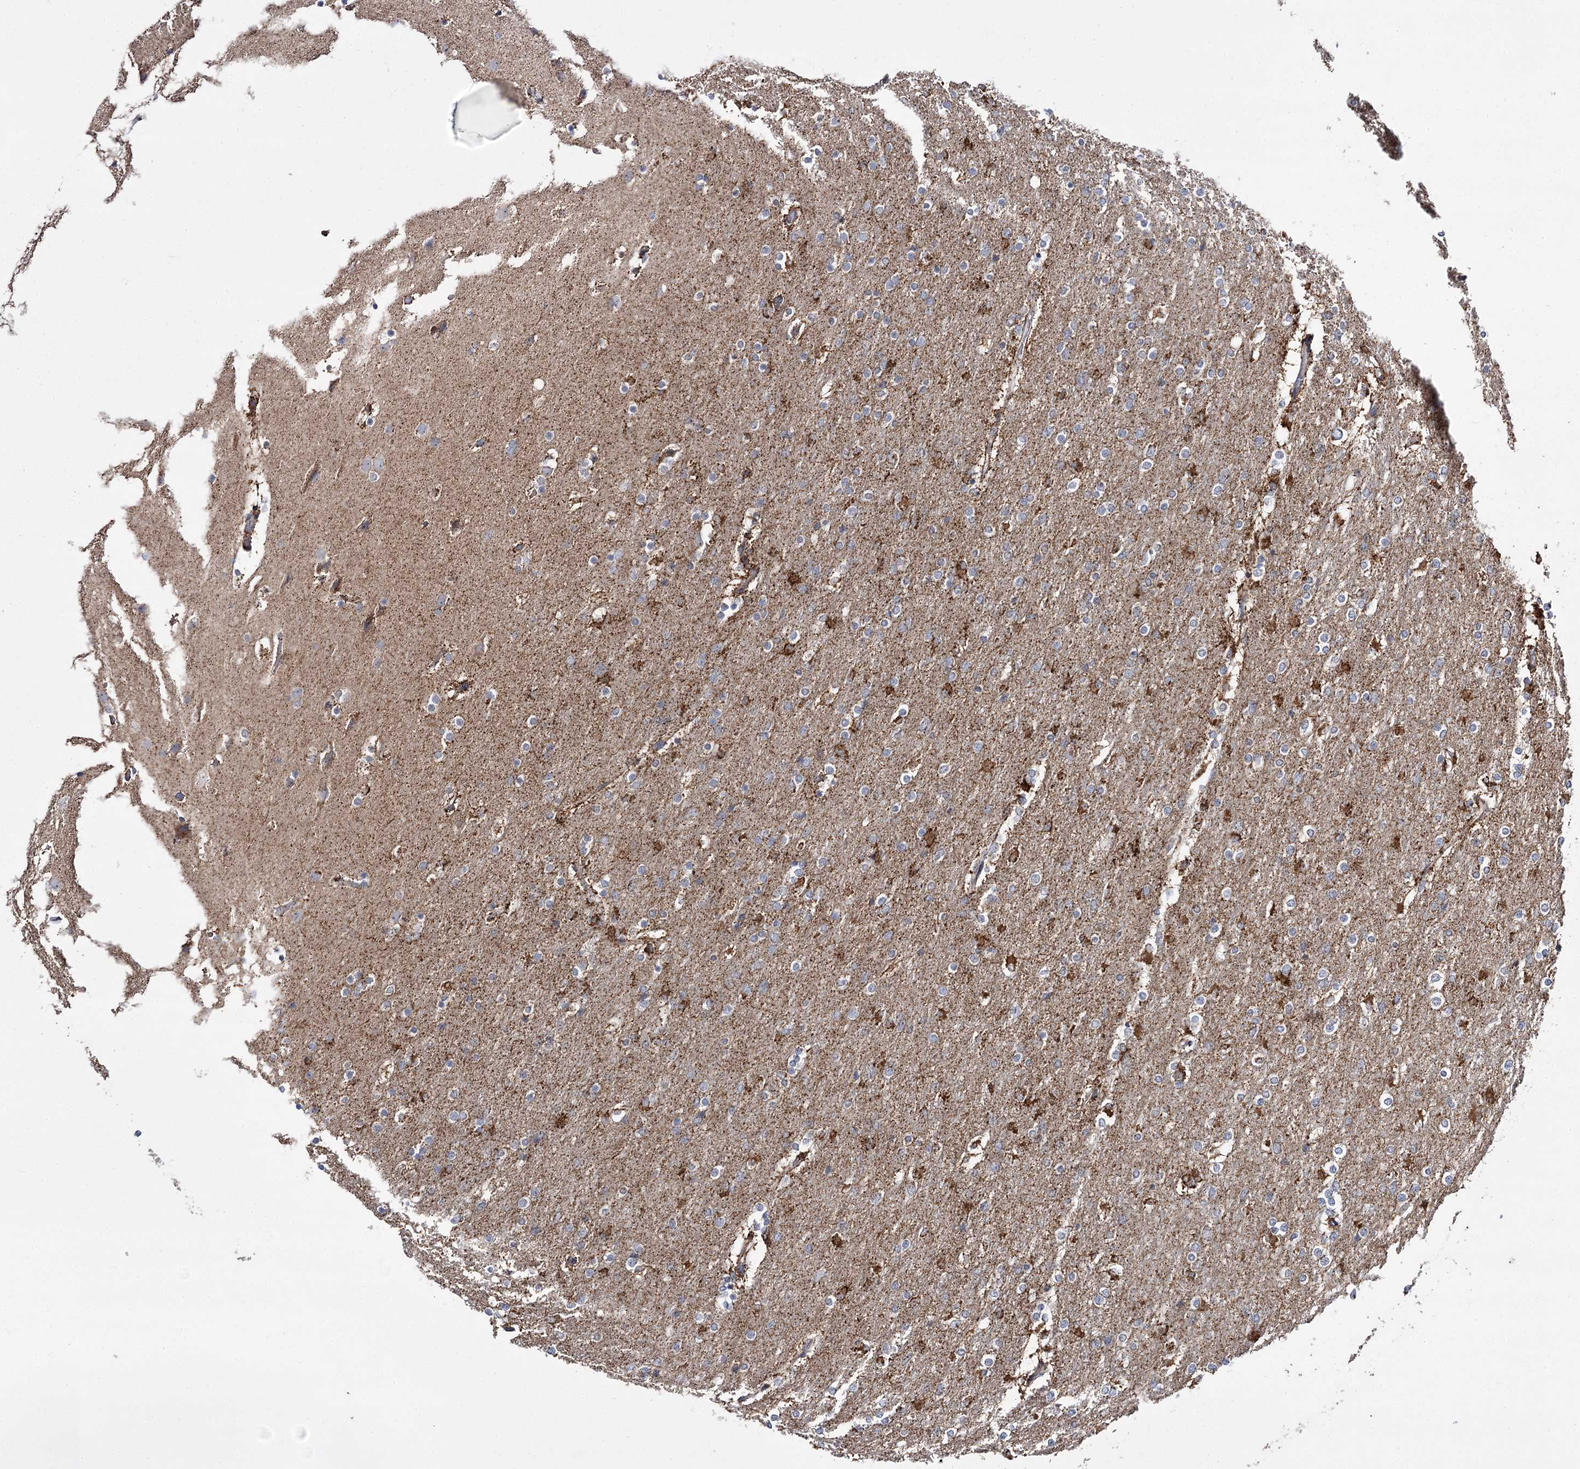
{"staining": {"intensity": "negative", "quantity": "none", "location": "none"}, "tissue": "glioma", "cell_type": "Tumor cells", "image_type": "cancer", "snomed": [{"axis": "morphology", "description": "Glioma, malignant, High grade"}, {"axis": "topography", "description": "Cerebral cortex"}], "caption": "Immunohistochemistry (IHC) of glioma reveals no staining in tumor cells.", "gene": "NADK2", "patient": {"sex": "female", "age": 36}}